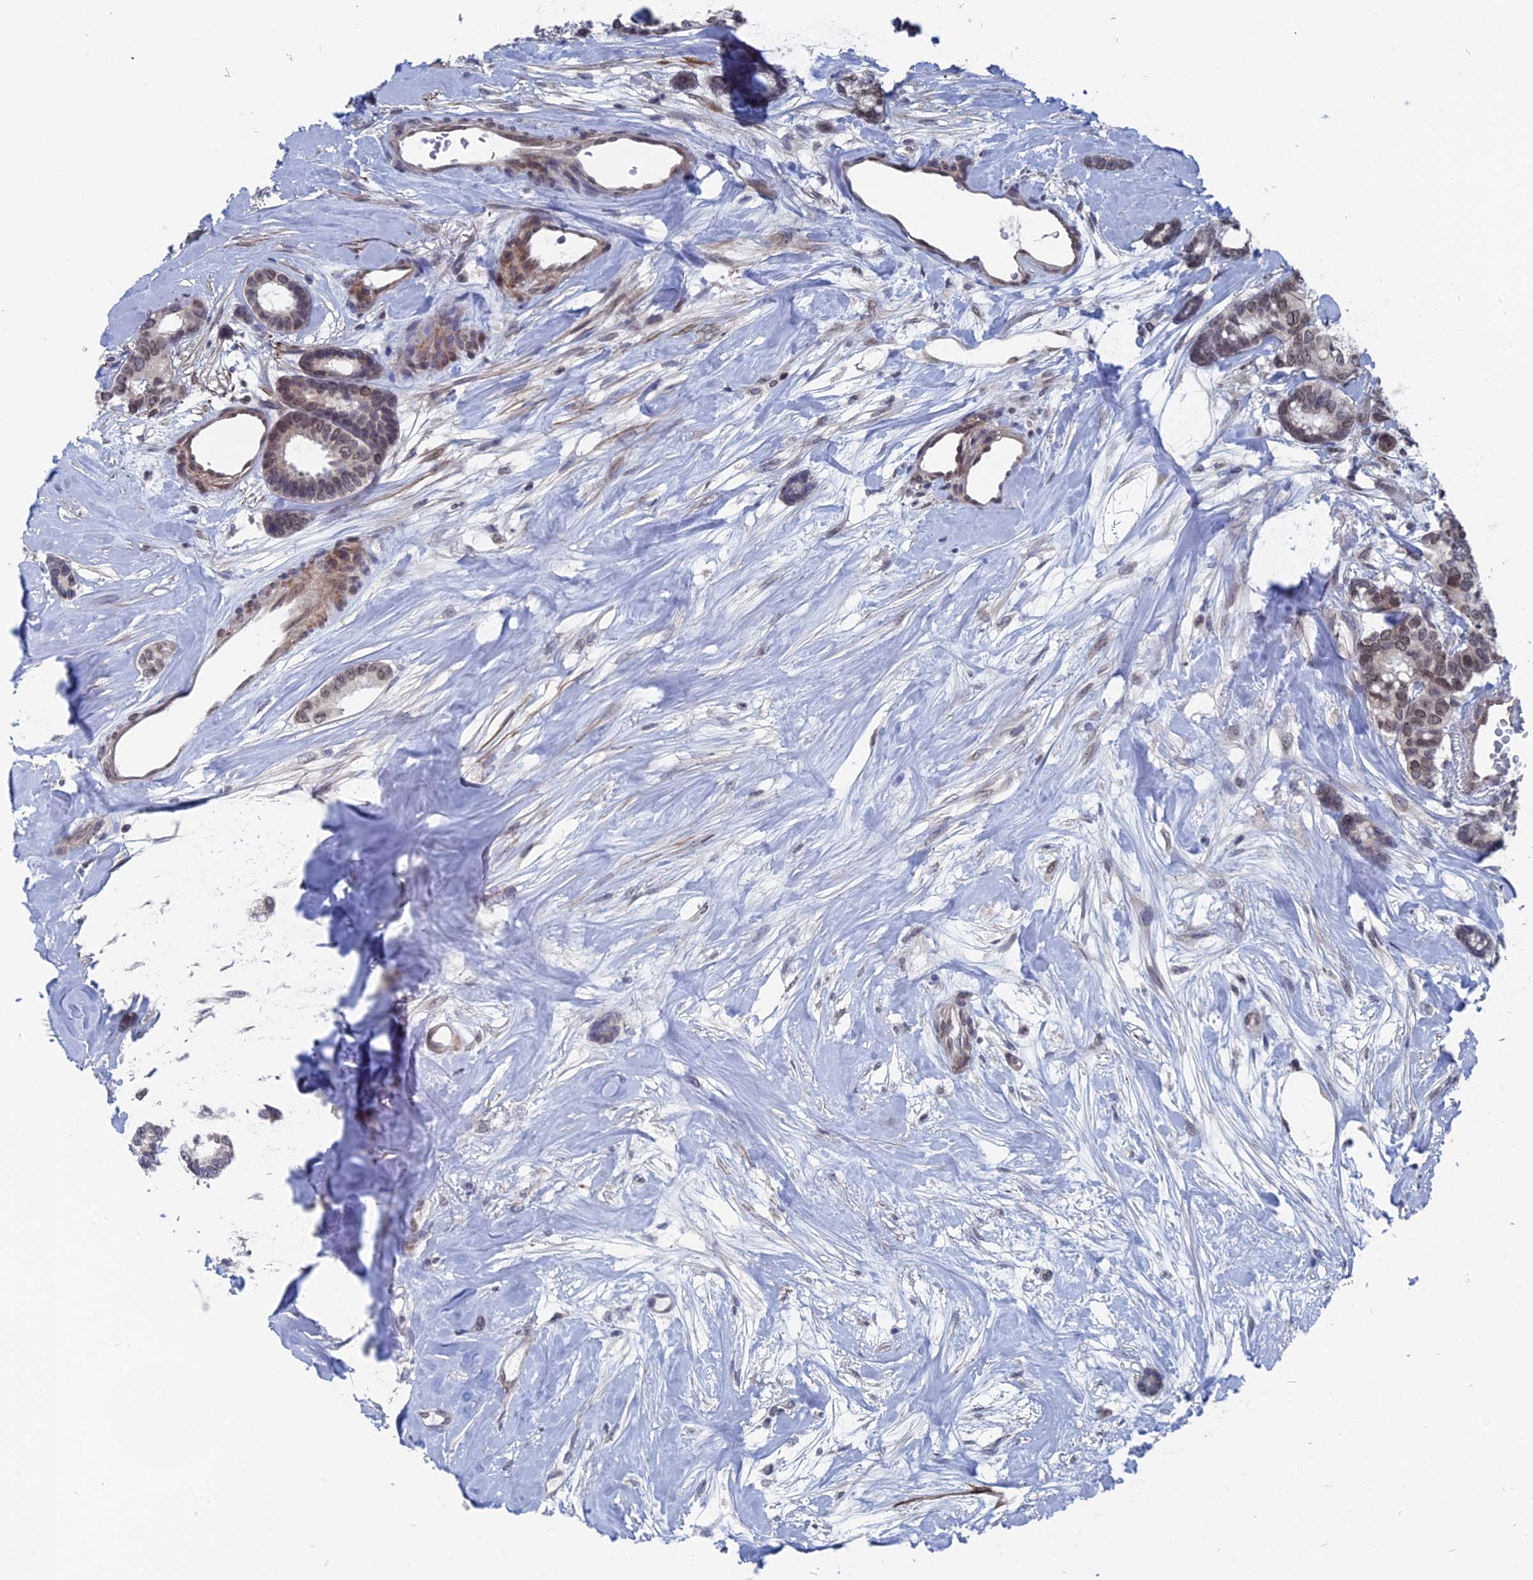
{"staining": {"intensity": "weak", "quantity": "<25%", "location": "nuclear"}, "tissue": "breast cancer", "cell_type": "Tumor cells", "image_type": "cancer", "snomed": [{"axis": "morphology", "description": "Duct carcinoma"}, {"axis": "topography", "description": "Breast"}], "caption": "Protein analysis of breast intraductal carcinoma displays no significant expression in tumor cells. (Brightfield microscopy of DAB (3,3'-diaminobenzidine) IHC at high magnification).", "gene": "MTRF1", "patient": {"sex": "female", "age": 87}}